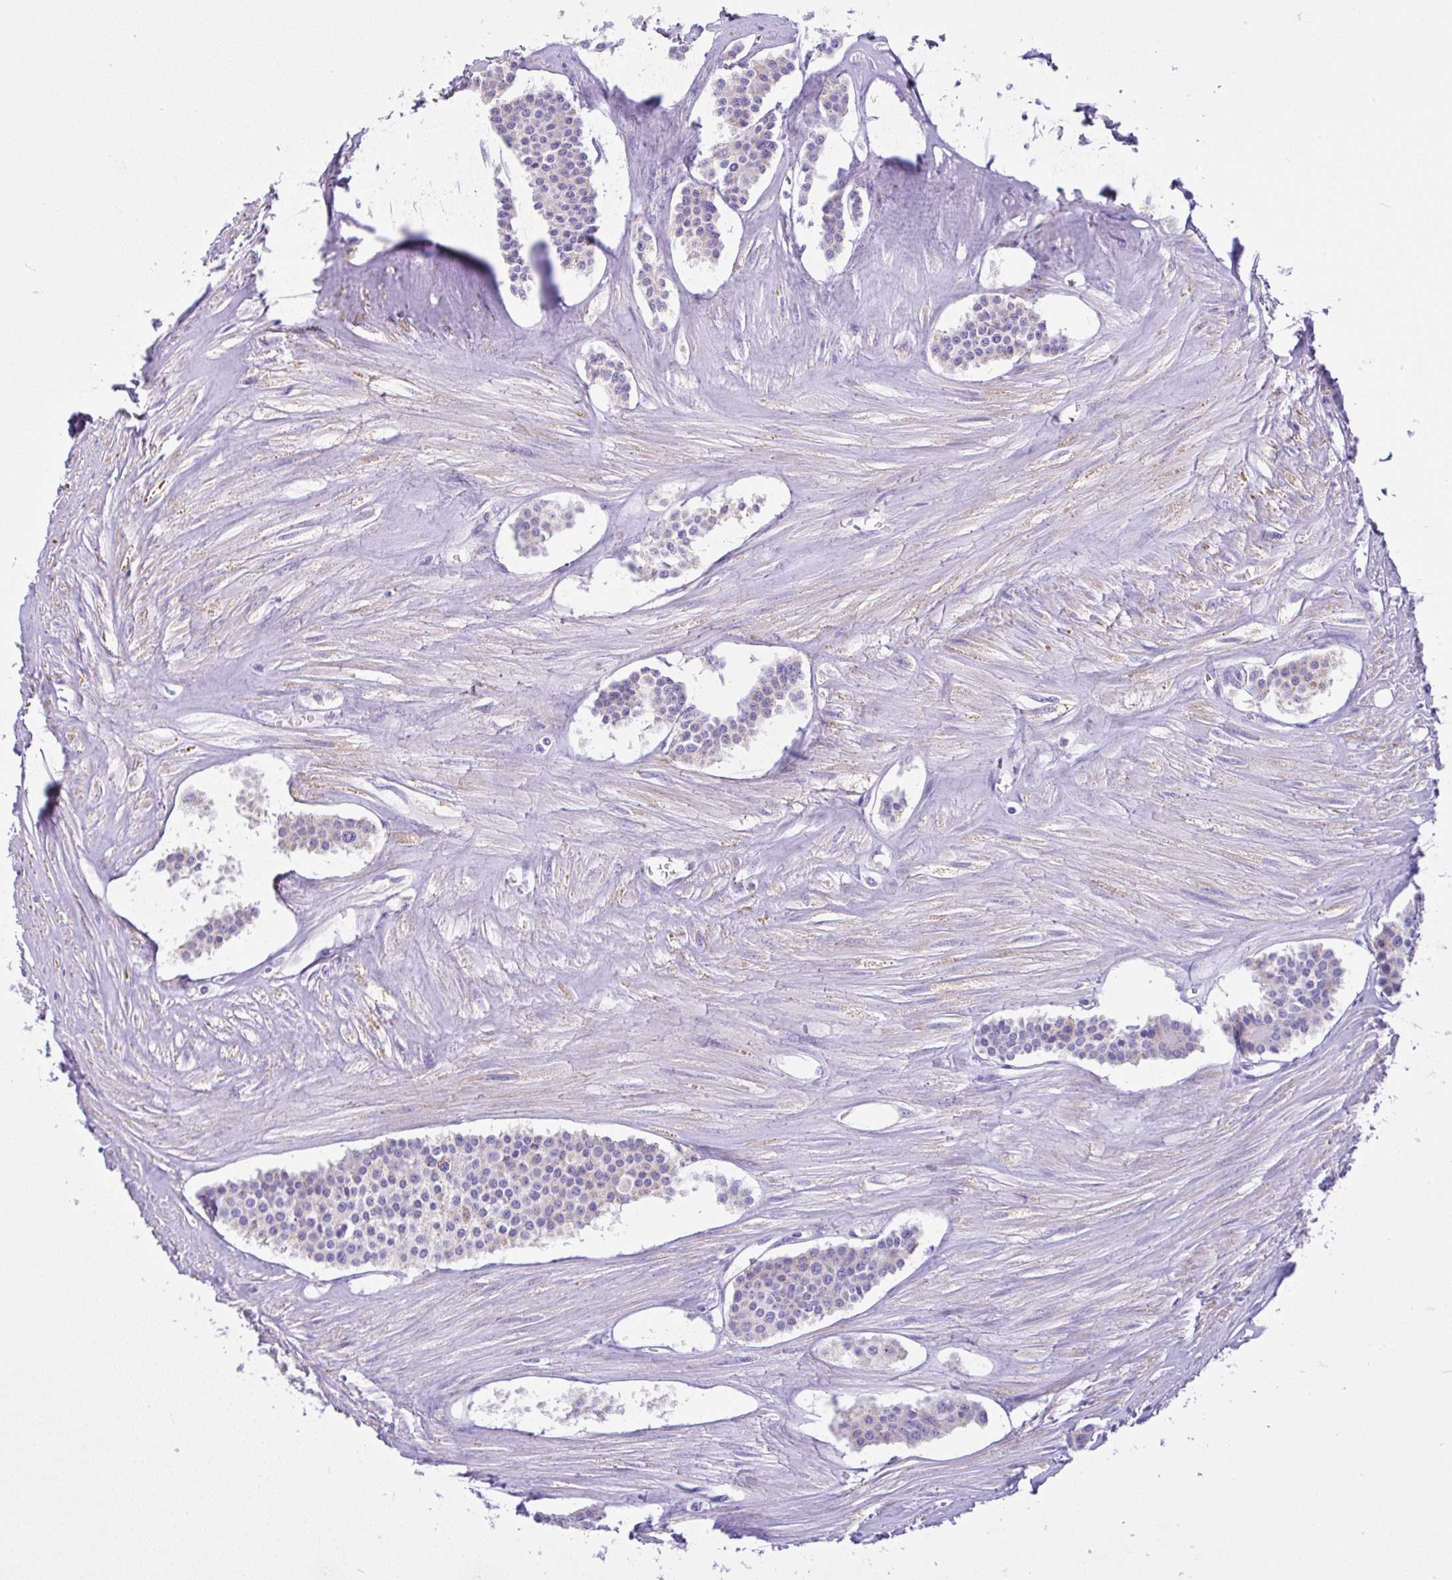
{"staining": {"intensity": "negative", "quantity": "none", "location": "none"}, "tissue": "carcinoid", "cell_type": "Tumor cells", "image_type": "cancer", "snomed": [{"axis": "morphology", "description": "Carcinoid, malignant, NOS"}, {"axis": "topography", "description": "Small intestine"}], "caption": "The micrograph demonstrates no significant staining in tumor cells of malignant carcinoid.", "gene": "SLC13A1", "patient": {"sex": "male", "age": 60}}